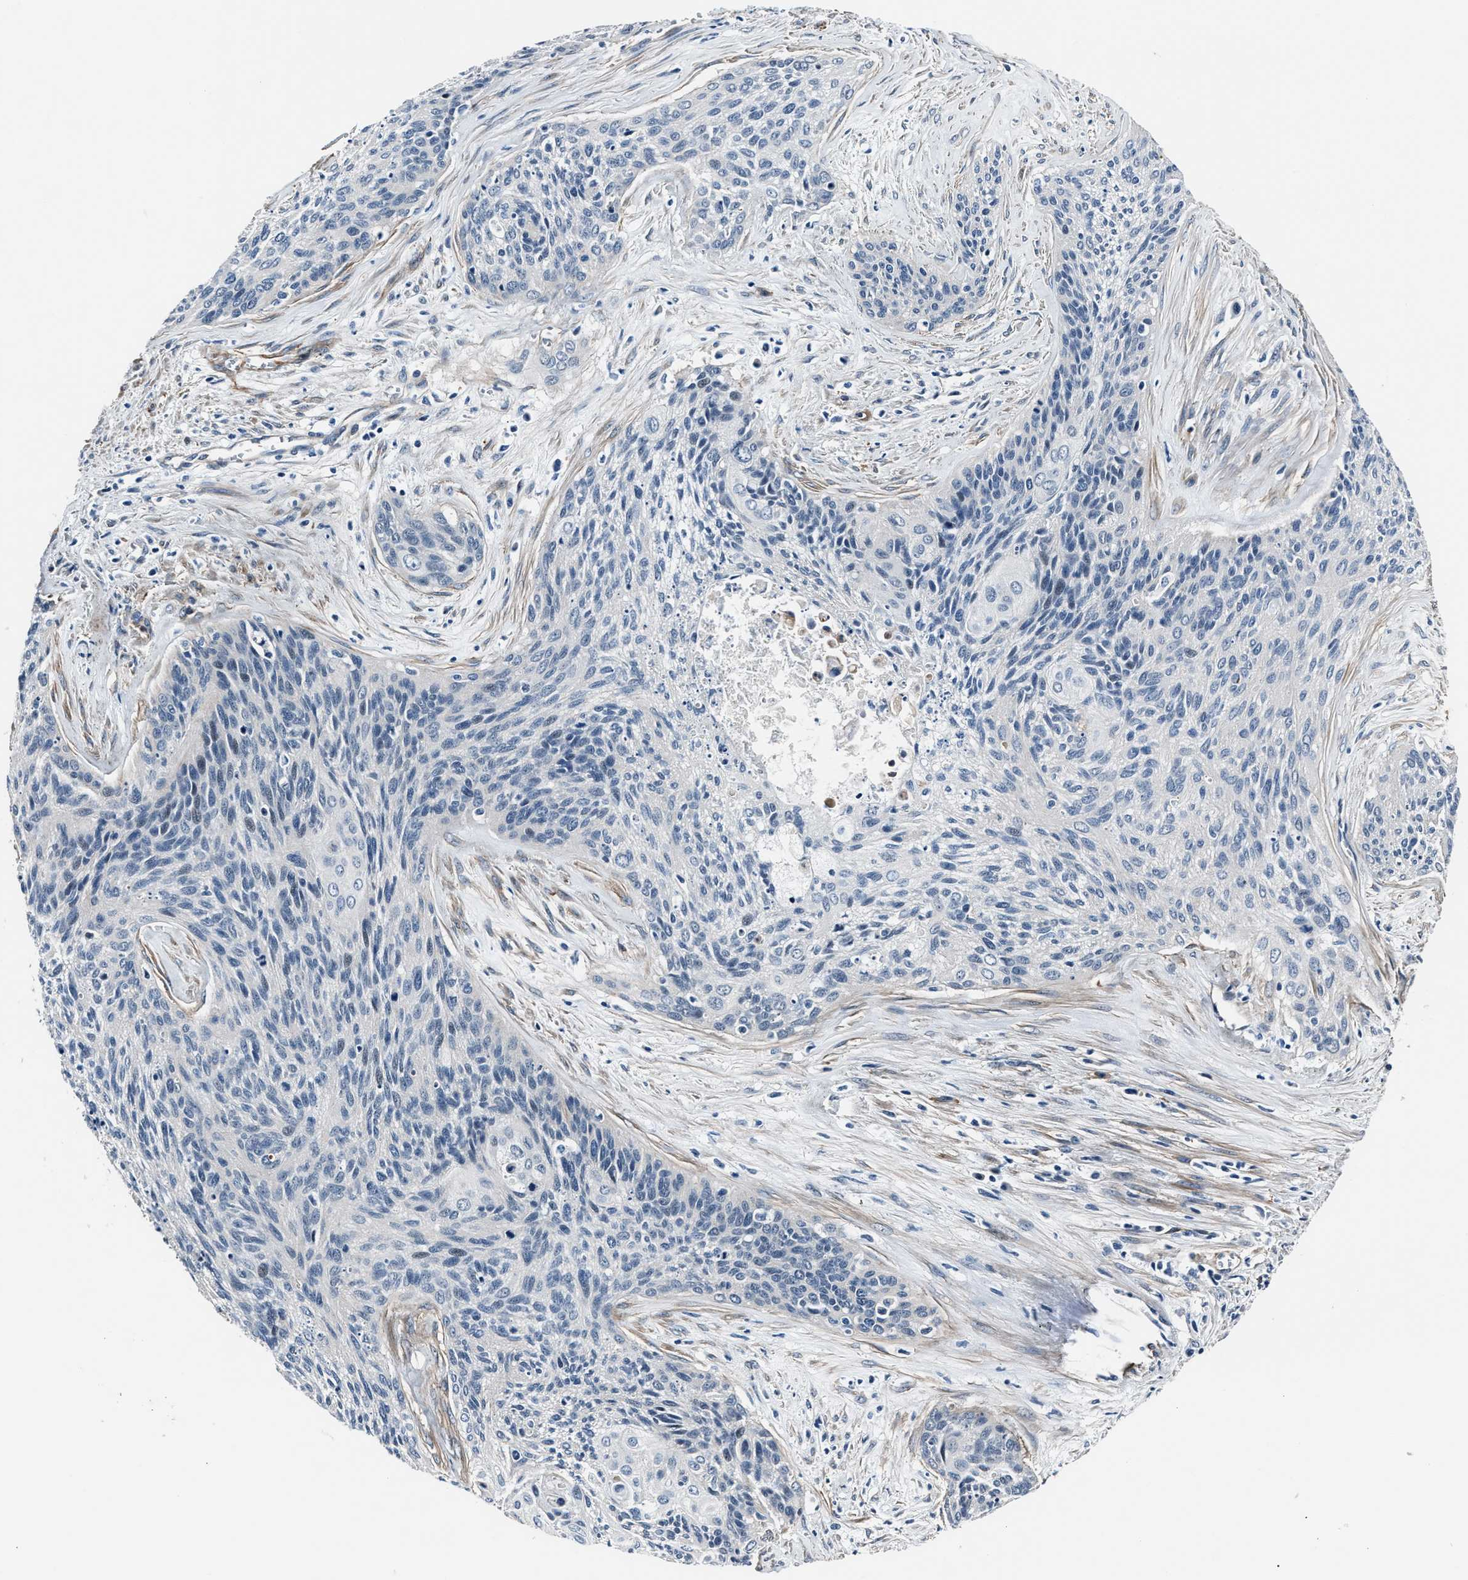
{"staining": {"intensity": "negative", "quantity": "none", "location": "none"}, "tissue": "cervical cancer", "cell_type": "Tumor cells", "image_type": "cancer", "snomed": [{"axis": "morphology", "description": "Squamous cell carcinoma, NOS"}, {"axis": "topography", "description": "Cervix"}], "caption": "IHC histopathology image of cervical squamous cell carcinoma stained for a protein (brown), which exhibits no staining in tumor cells.", "gene": "MPDZ", "patient": {"sex": "female", "age": 55}}